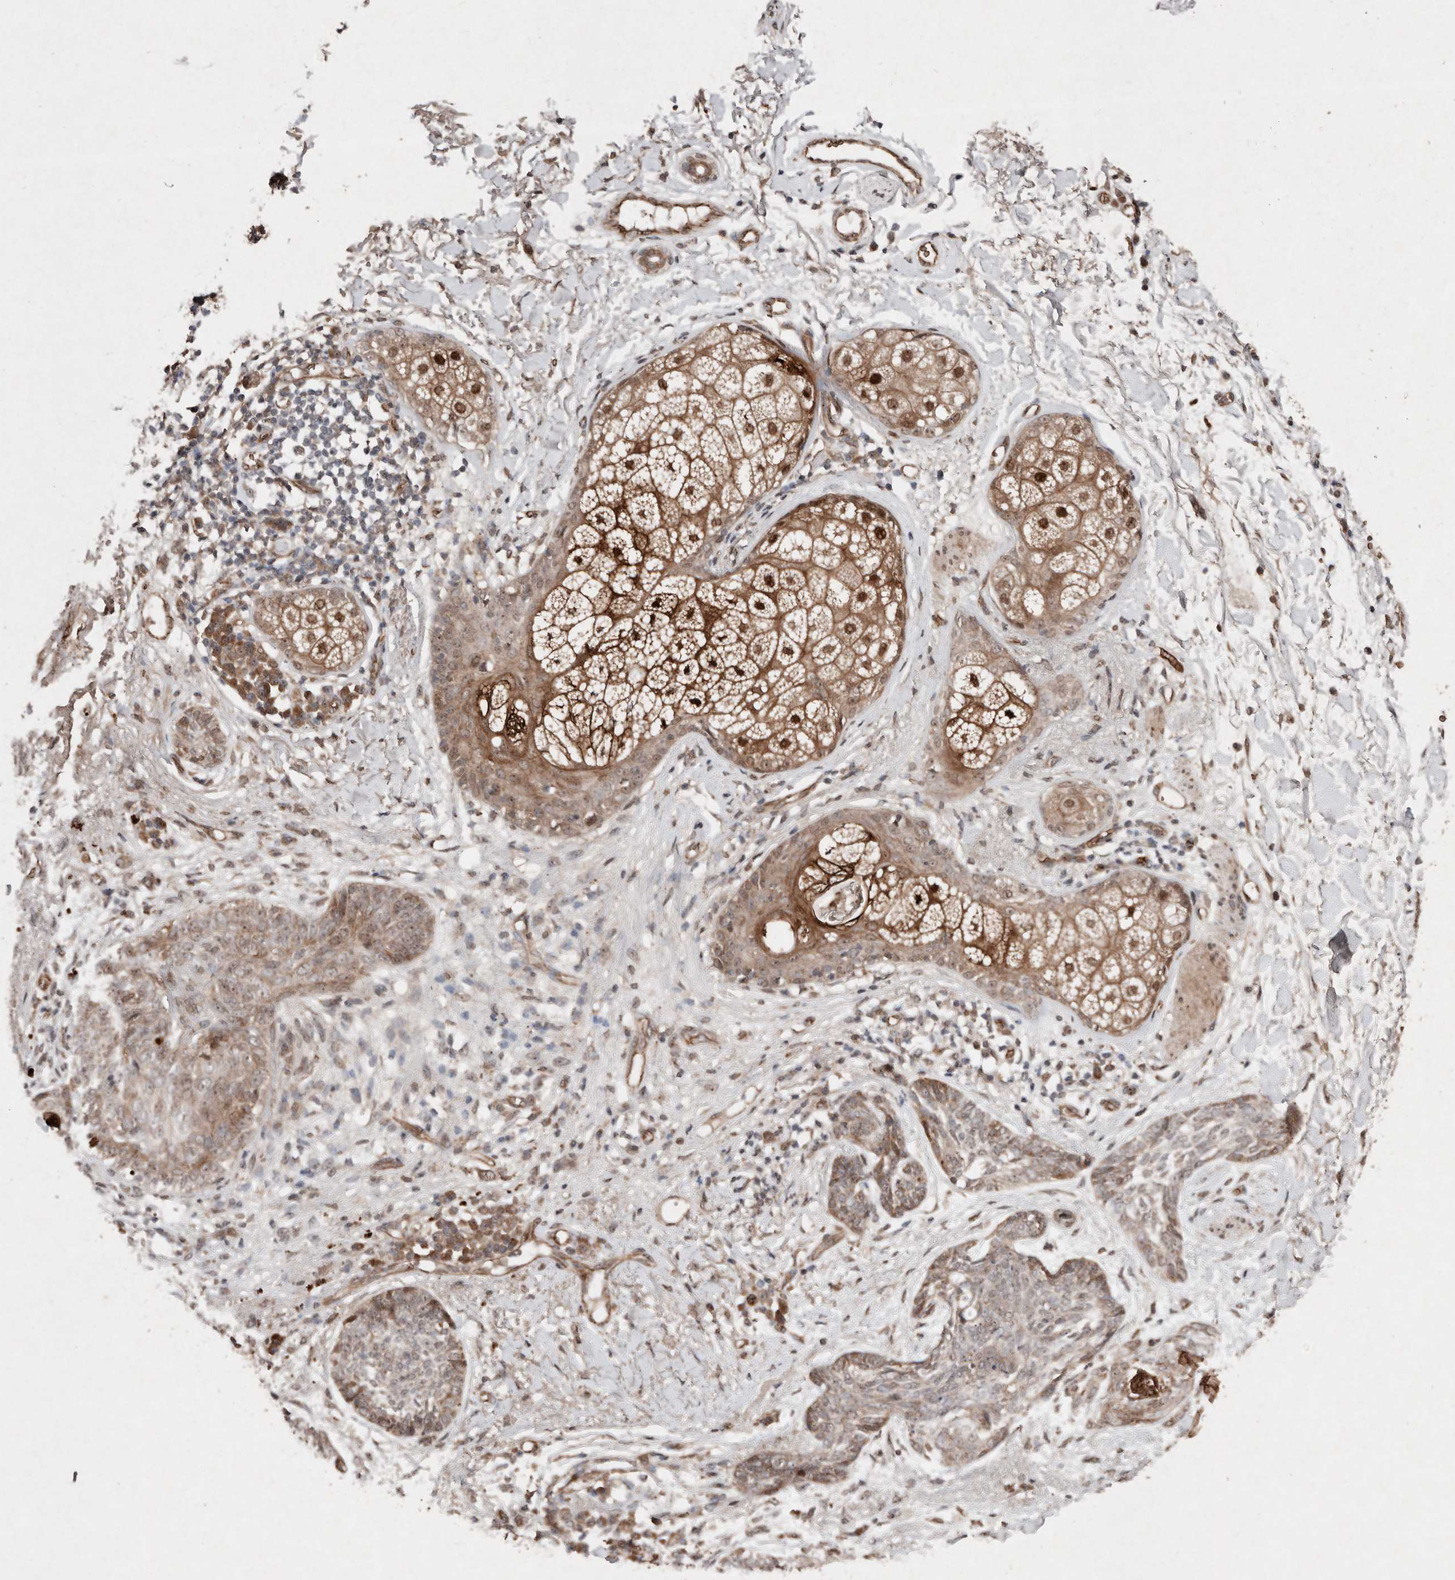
{"staining": {"intensity": "moderate", "quantity": "<25%", "location": "cytoplasmic/membranous,nuclear"}, "tissue": "skin cancer", "cell_type": "Tumor cells", "image_type": "cancer", "snomed": [{"axis": "morphology", "description": "Basal cell carcinoma"}, {"axis": "topography", "description": "Skin"}], "caption": "An image of human skin basal cell carcinoma stained for a protein shows moderate cytoplasmic/membranous and nuclear brown staining in tumor cells. (DAB IHC, brown staining for protein, blue staining for nuclei).", "gene": "DIP2C", "patient": {"sex": "male", "age": 85}}